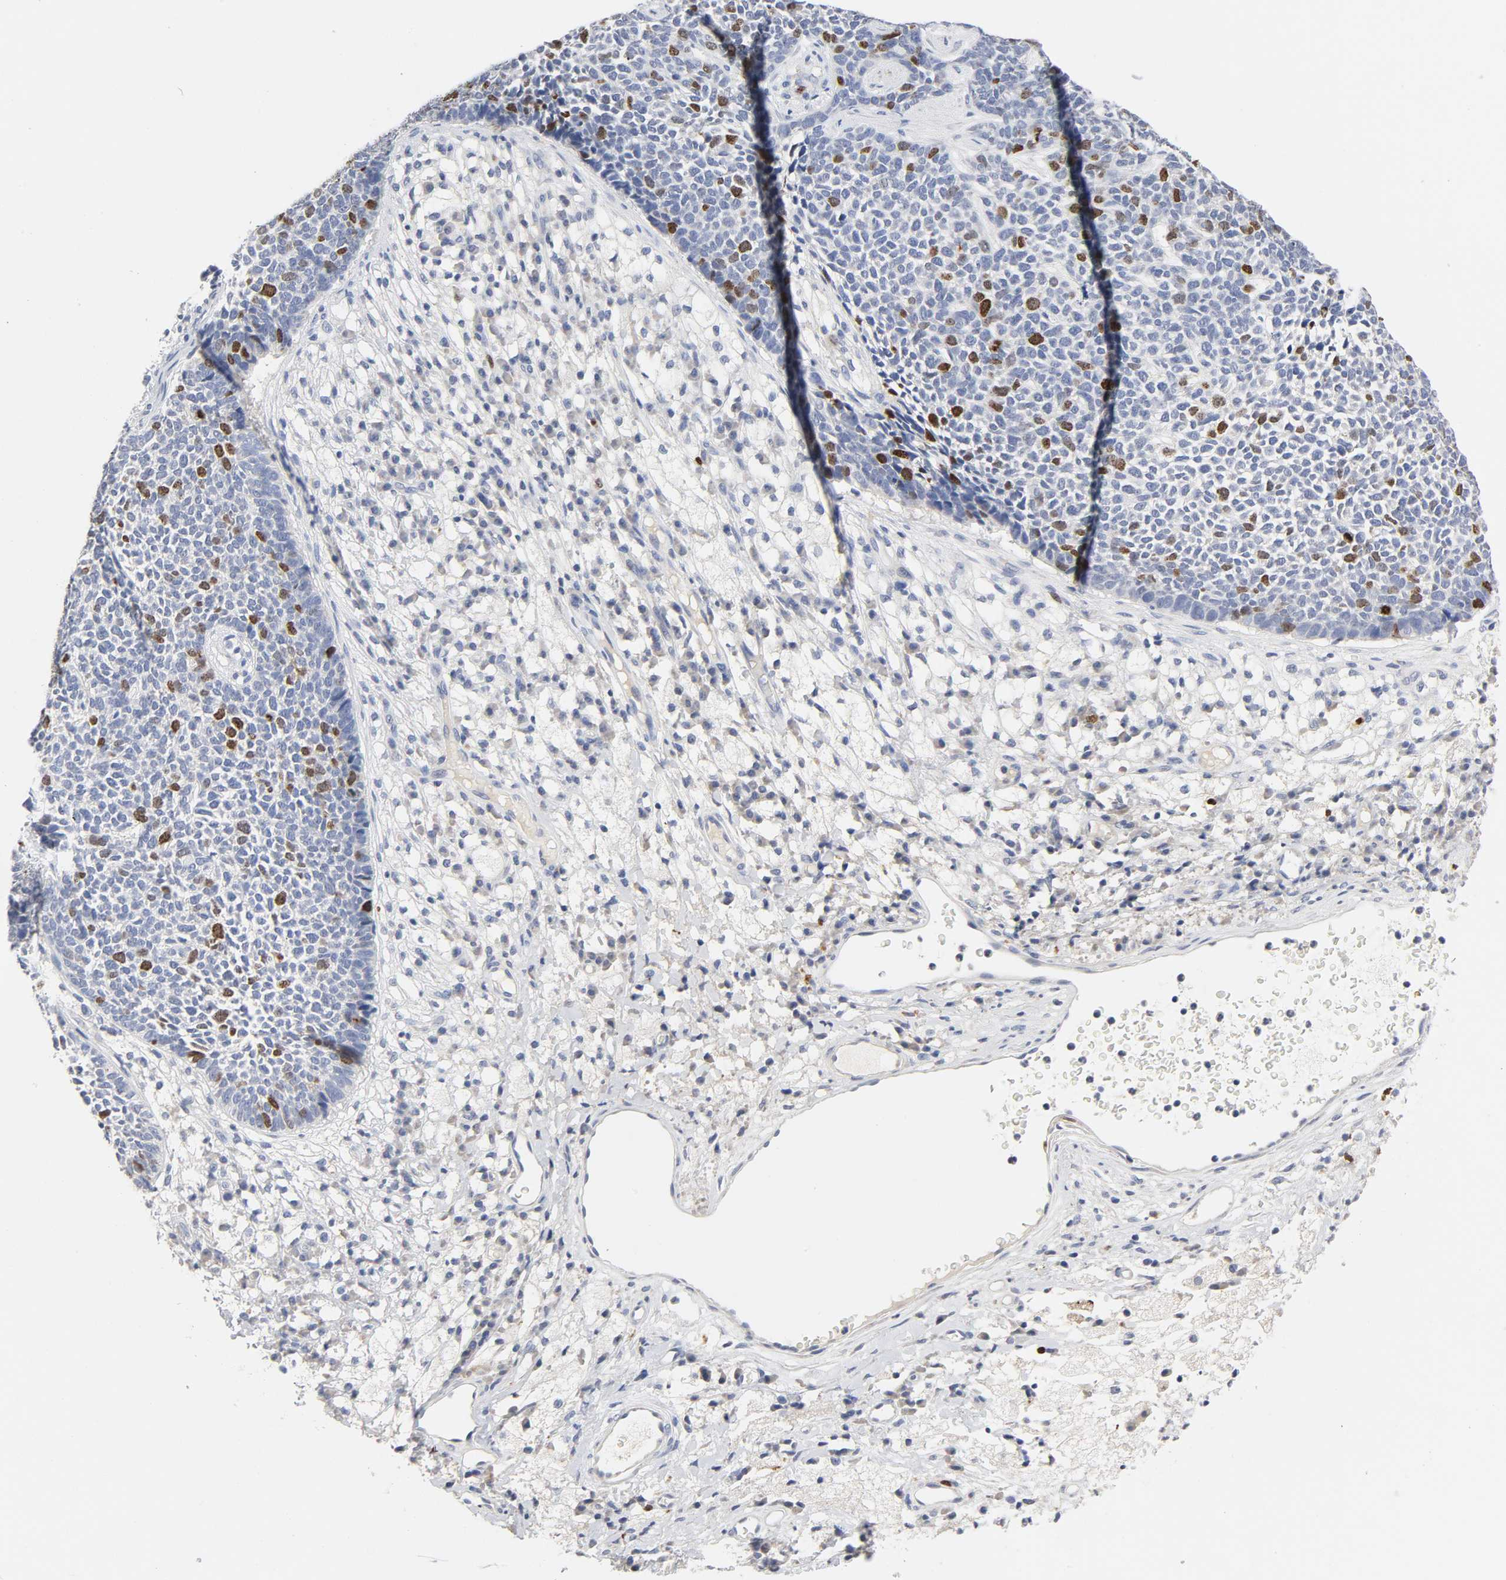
{"staining": {"intensity": "moderate", "quantity": "<25%", "location": "nuclear"}, "tissue": "skin cancer", "cell_type": "Tumor cells", "image_type": "cancer", "snomed": [{"axis": "morphology", "description": "Basal cell carcinoma"}, {"axis": "topography", "description": "Skin"}], "caption": "A micrograph showing moderate nuclear staining in about <25% of tumor cells in skin basal cell carcinoma, as visualized by brown immunohistochemical staining.", "gene": "BIRC5", "patient": {"sex": "female", "age": 84}}